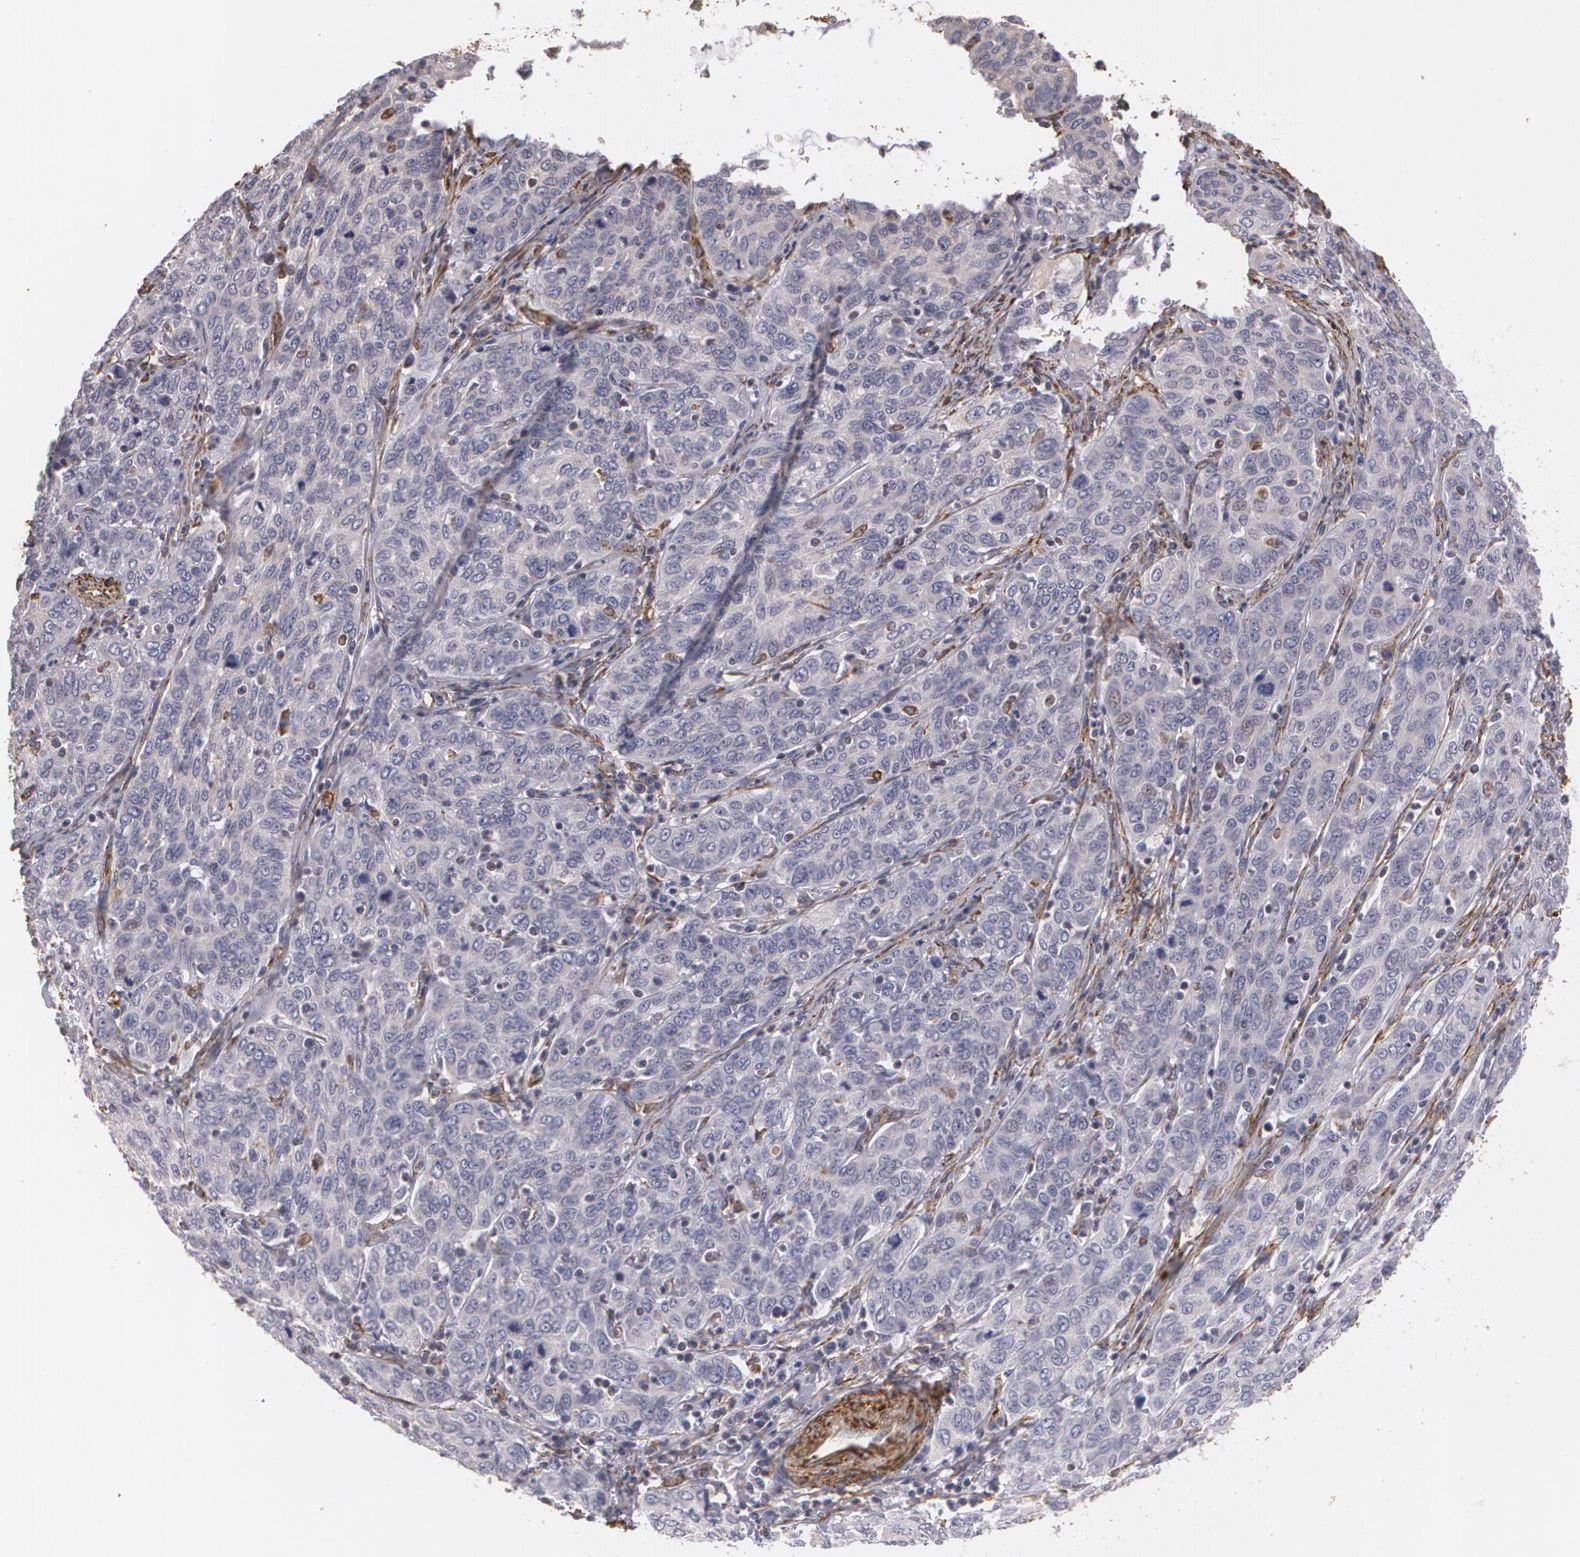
{"staining": {"intensity": "weak", "quantity": "<25%", "location": "nuclear"}, "tissue": "cervical cancer", "cell_type": "Tumor cells", "image_type": "cancer", "snomed": [{"axis": "morphology", "description": "Squamous cell carcinoma, NOS"}, {"axis": "topography", "description": "Cervix"}], "caption": "IHC histopathology image of neoplastic tissue: human cervical squamous cell carcinoma stained with DAB shows no significant protein positivity in tumor cells. (Immunohistochemistry, brightfield microscopy, high magnification).", "gene": "CYB5R3", "patient": {"sex": "female", "age": 38}}